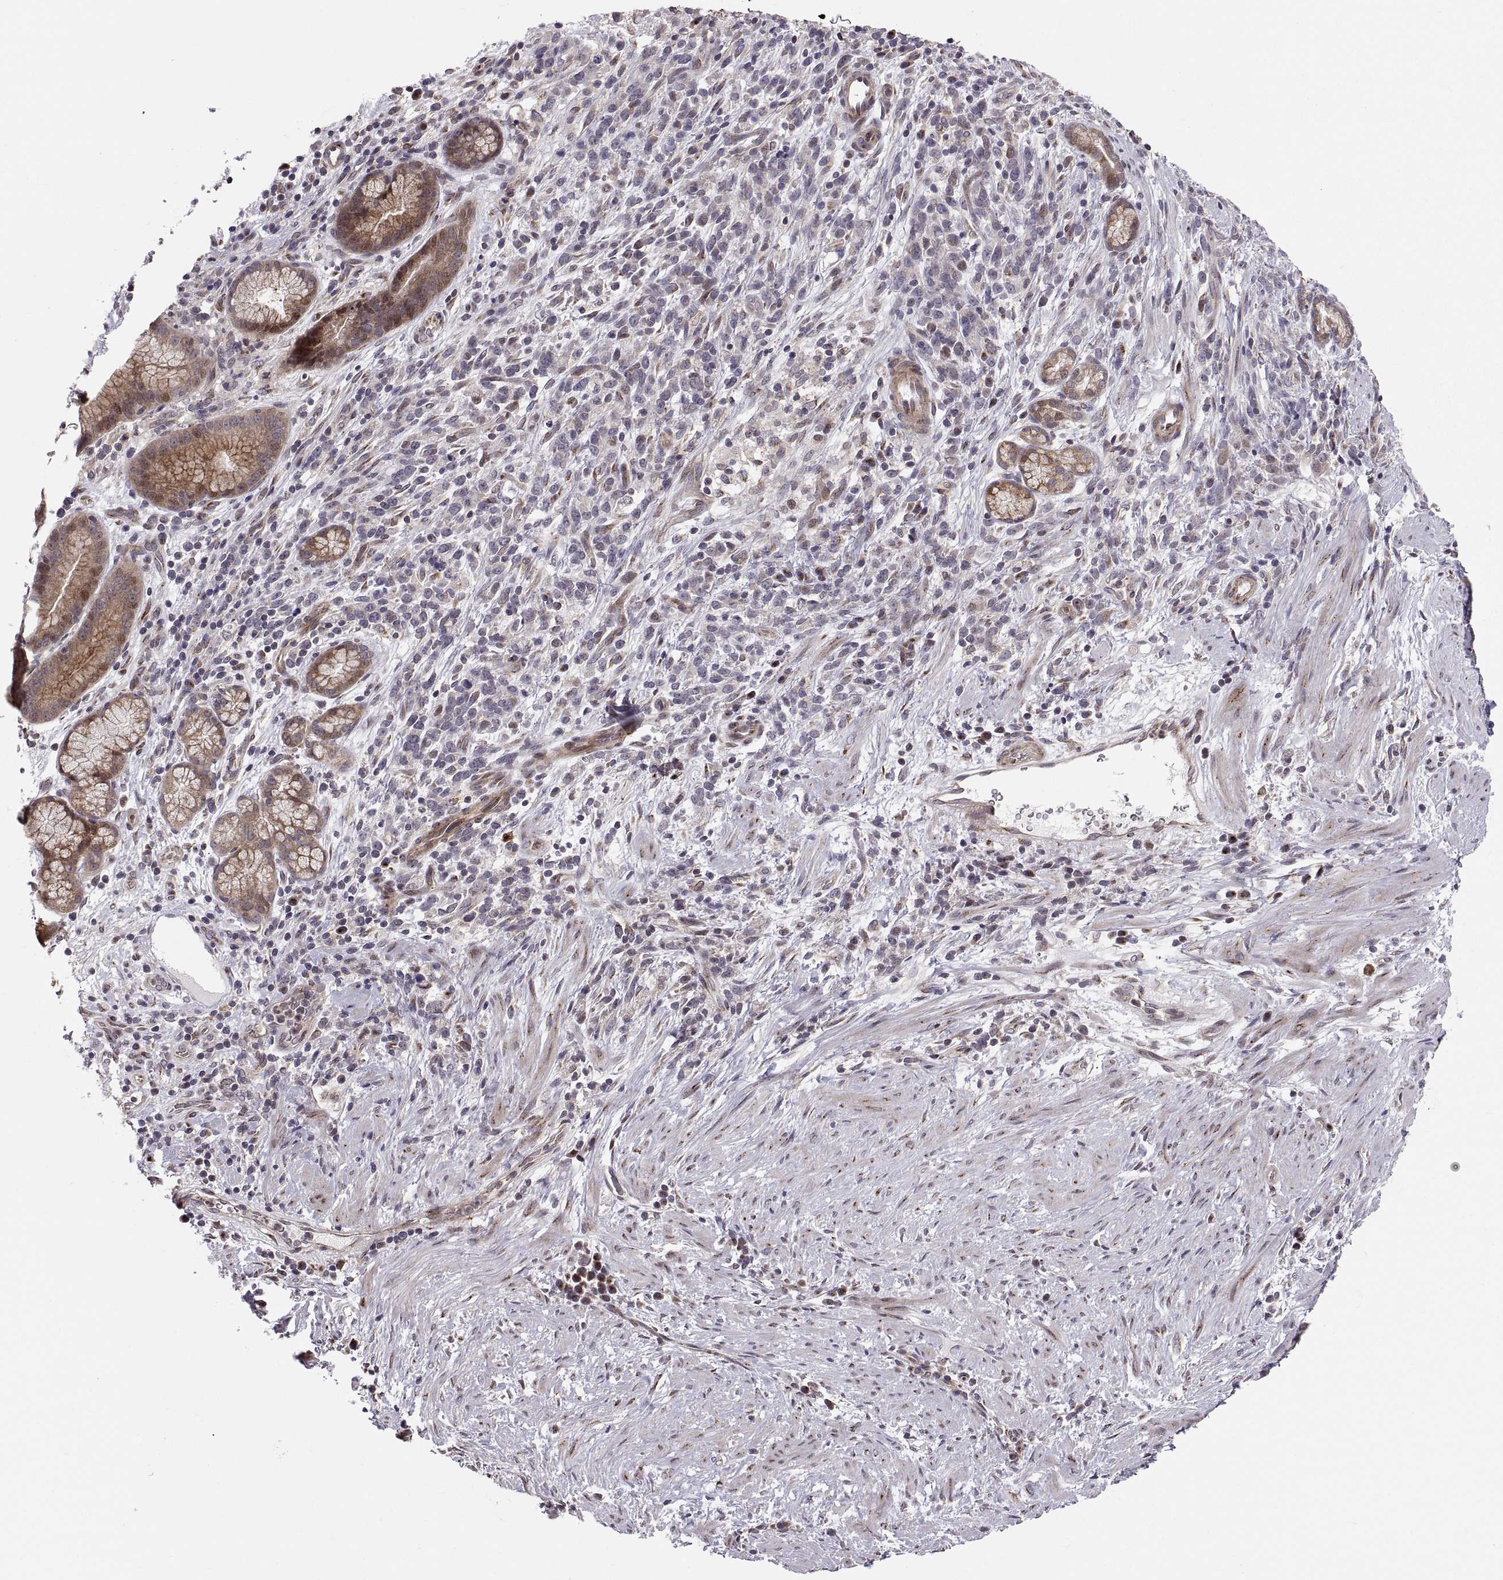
{"staining": {"intensity": "negative", "quantity": "none", "location": "none"}, "tissue": "stomach cancer", "cell_type": "Tumor cells", "image_type": "cancer", "snomed": [{"axis": "morphology", "description": "Adenocarcinoma, NOS"}, {"axis": "topography", "description": "Stomach"}], "caption": "This is an immunohistochemistry (IHC) image of stomach cancer. There is no expression in tumor cells.", "gene": "TESC", "patient": {"sex": "female", "age": 57}}